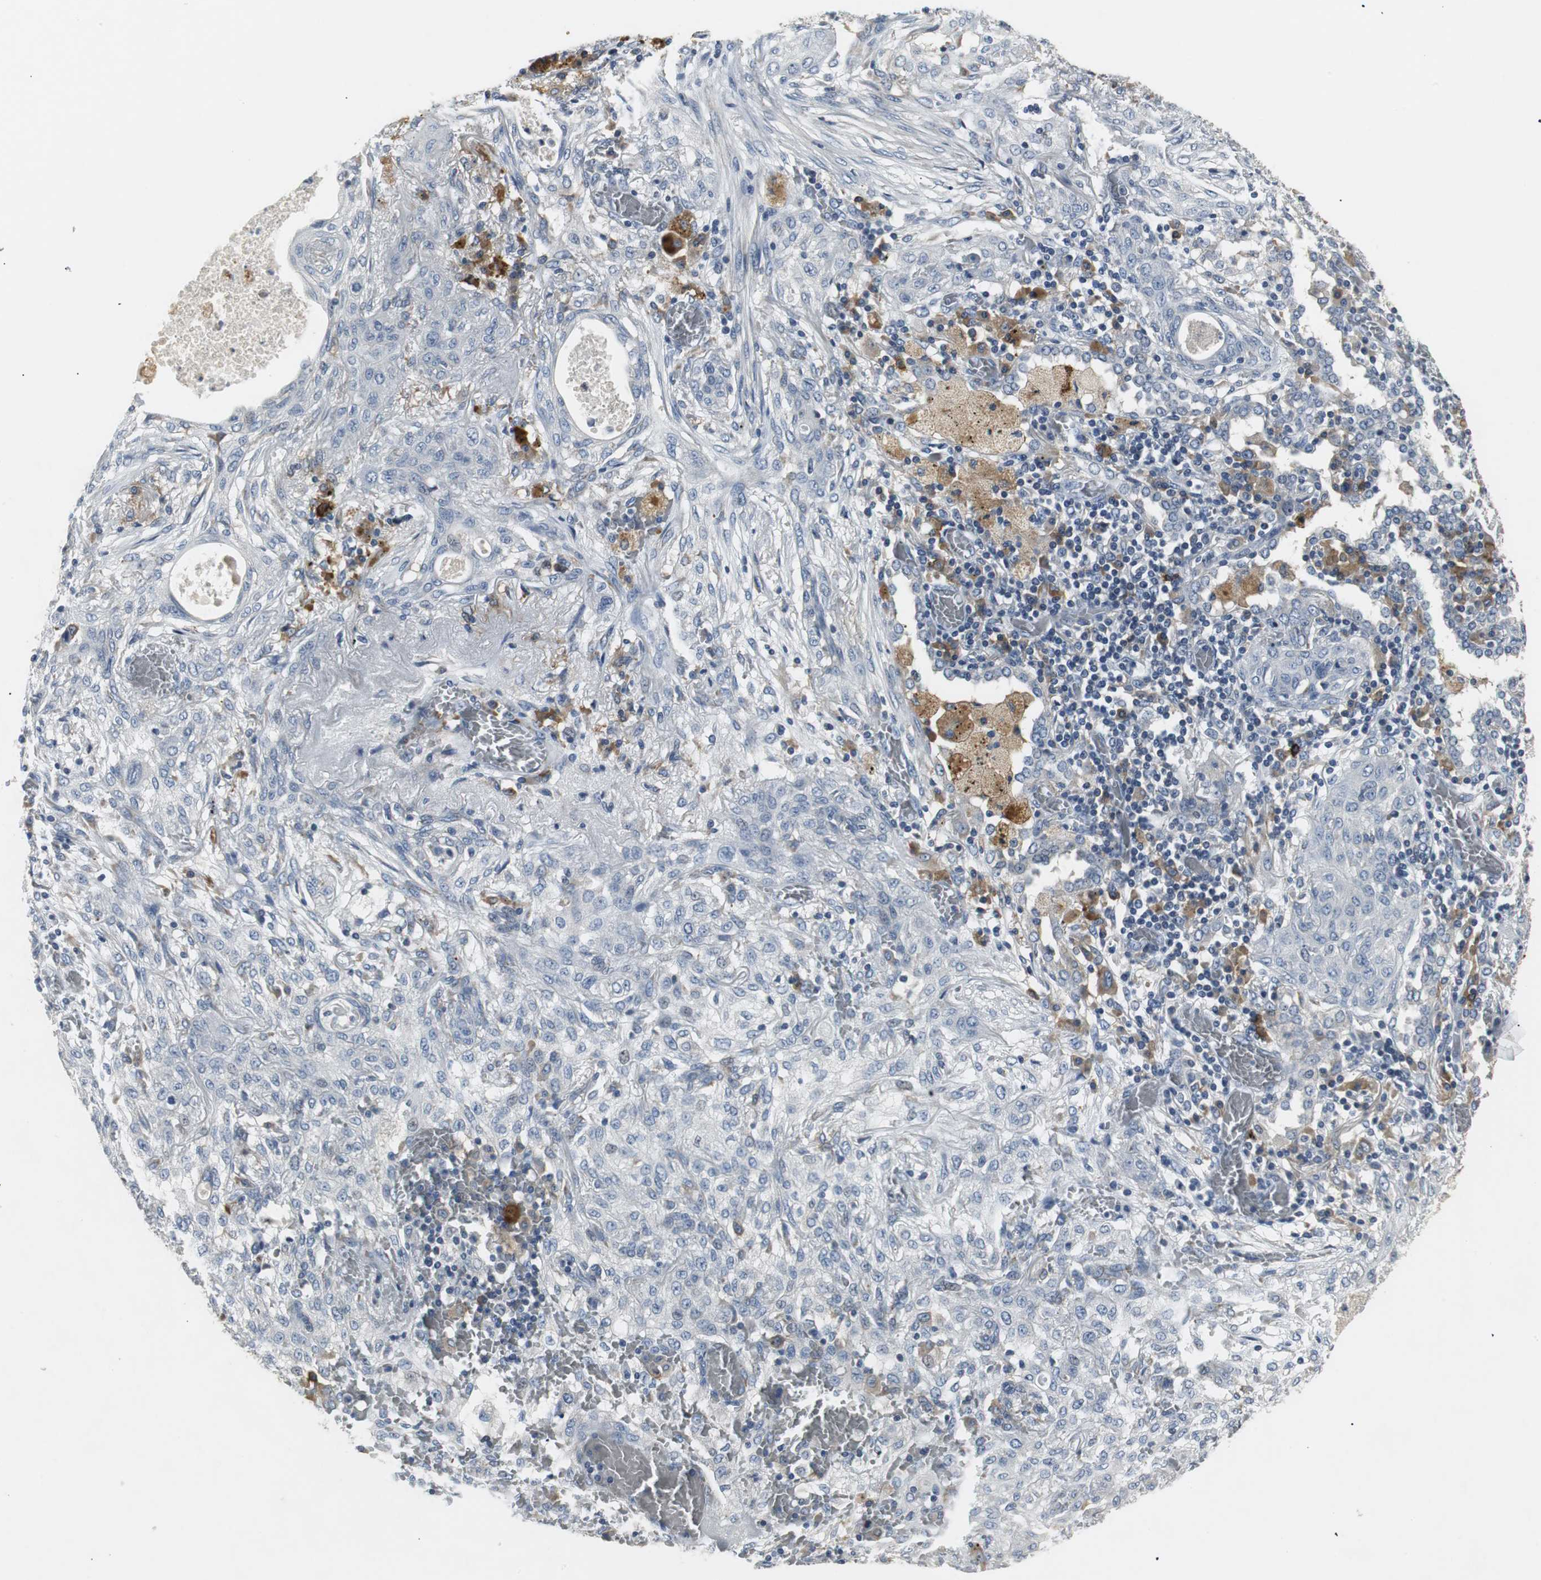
{"staining": {"intensity": "negative", "quantity": "none", "location": "none"}, "tissue": "lung cancer", "cell_type": "Tumor cells", "image_type": "cancer", "snomed": [{"axis": "morphology", "description": "Squamous cell carcinoma, NOS"}, {"axis": "topography", "description": "Lung"}], "caption": "The micrograph reveals no staining of tumor cells in lung cancer. (DAB (3,3'-diaminobenzidine) IHC with hematoxylin counter stain).", "gene": "SLC2A5", "patient": {"sex": "female", "age": 47}}